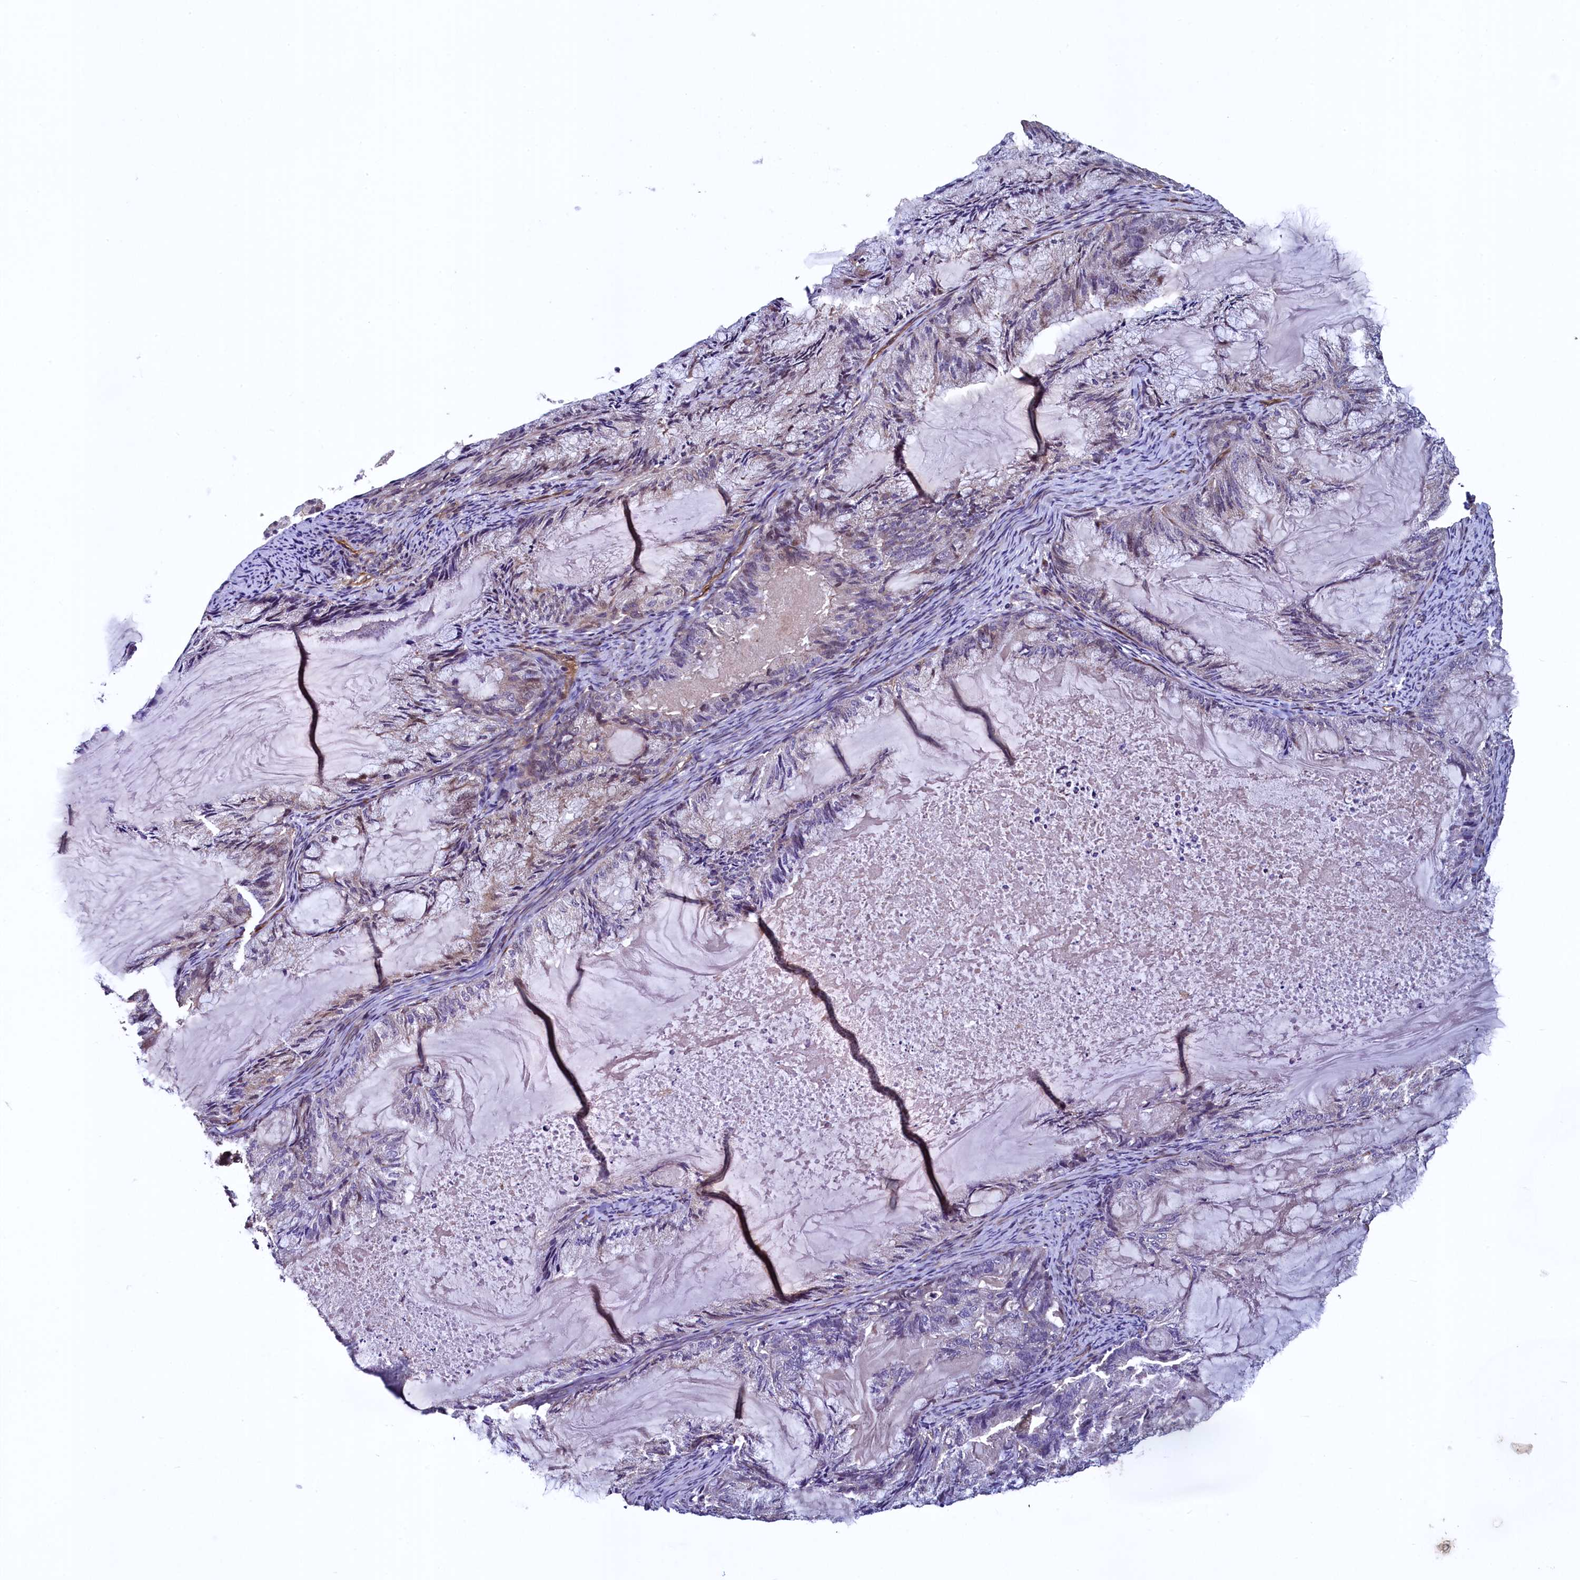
{"staining": {"intensity": "weak", "quantity": "<25%", "location": "cytoplasmic/membranous"}, "tissue": "endometrial cancer", "cell_type": "Tumor cells", "image_type": "cancer", "snomed": [{"axis": "morphology", "description": "Adenocarcinoma, NOS"}, {"axis": "topography", "description": "Endometrium"}], "caption": "High magnification brightfield microscopy of endometrial adenocarcinoma stained with DAB (brown) and counterstained with hematoxylin (blue): tumor cells show no significant expression.", "gene": "PALM", "patient": {"sex": "female", "age": 86}}